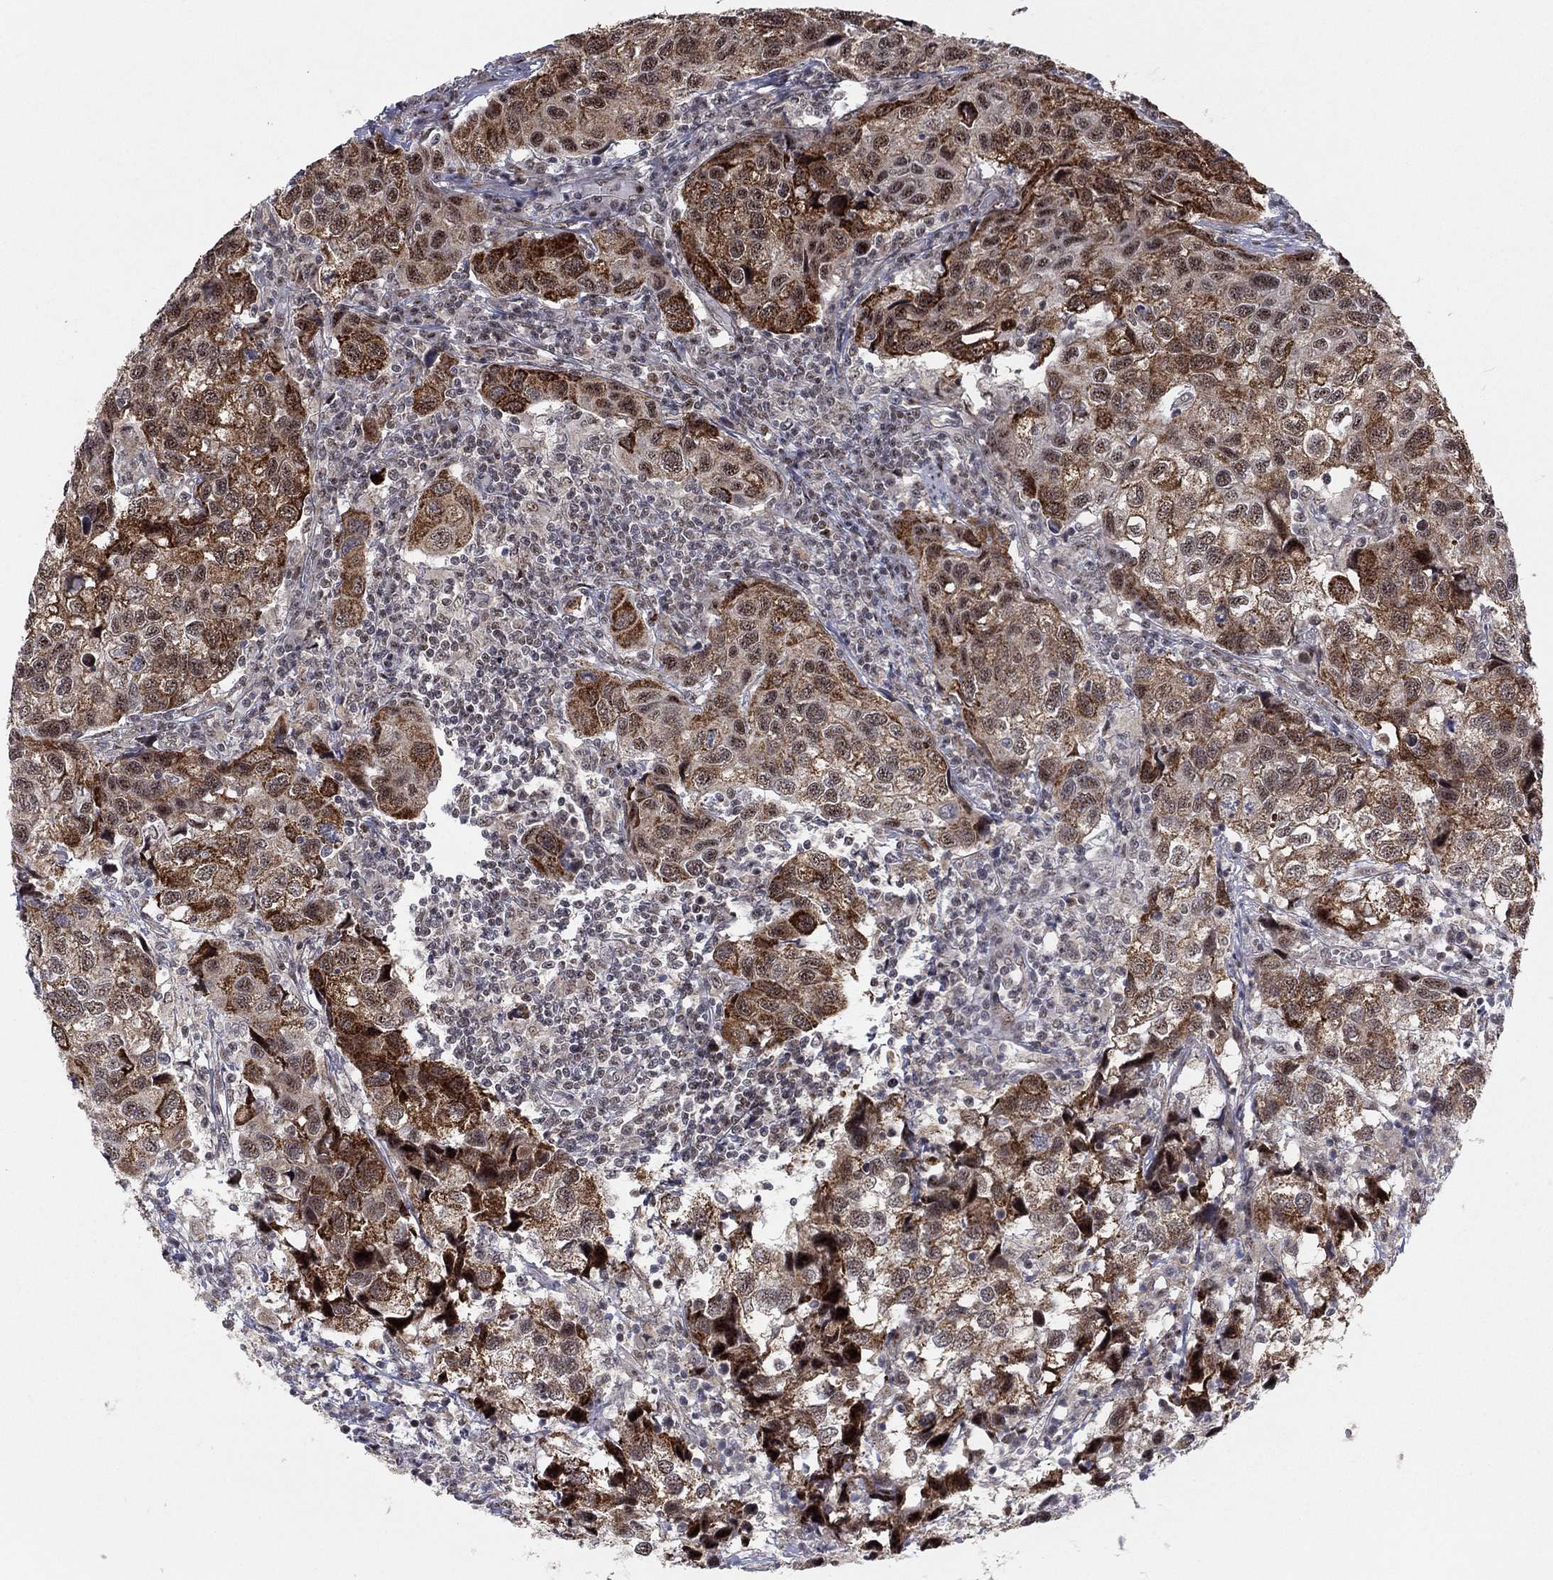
{"staining": {"intensity": "strong", "quantity": "25%-75%", "location": "cytoplasmic/membranous"}, "tissue": "urothelial cancer", "cell_type": "Tumor cells", "image_type": "cancer", "snomed": [{"axis": "morphology", "description": "Urothelial carcinoma, High grade"}, {"axis": "topography", "description": "Urinary bladder"}], "caption": "The photomicrograph exhibits a brown stain indicating the presence of a protein in the cytoplasmic/membranous of tumor cells in high-grade urothelial carcinoma.", "gene": "ZNF395", "patient": {"sex": "male", "age": 79}}